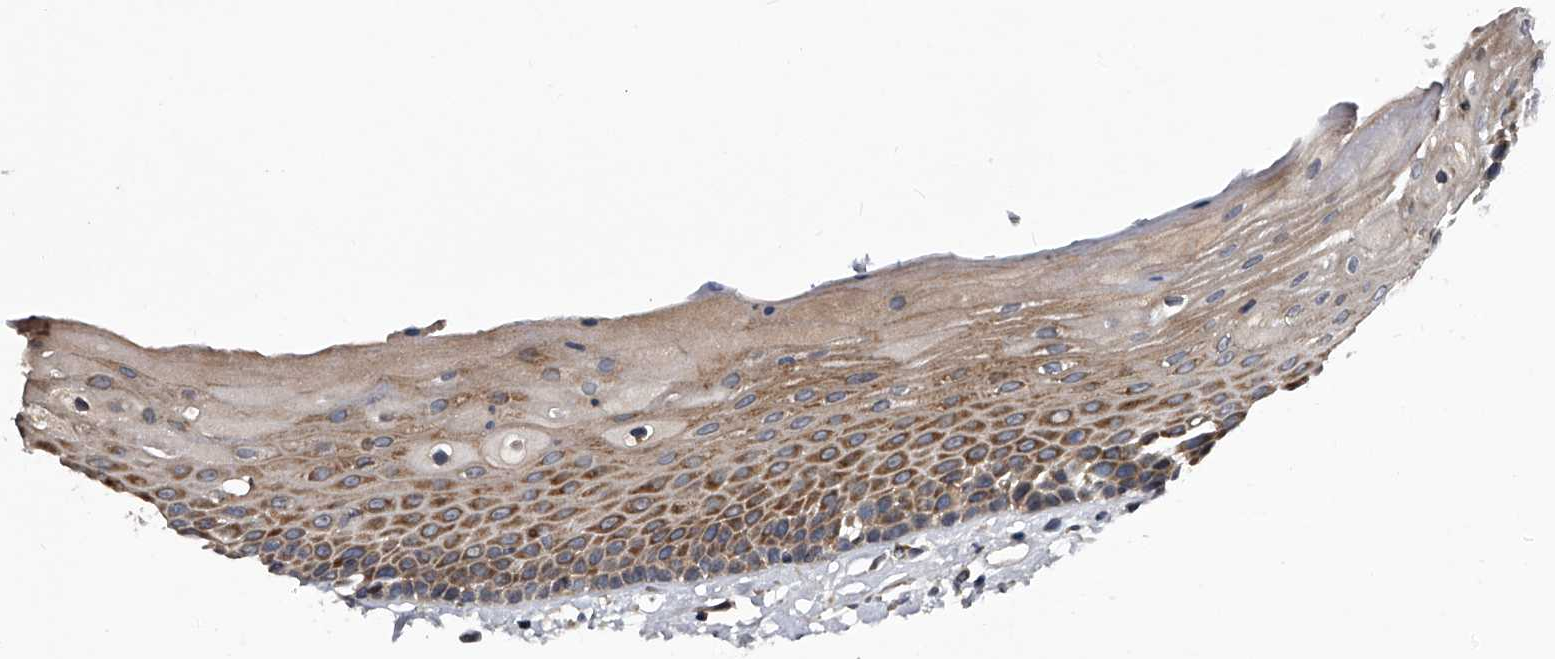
{"staining": {"intensity": "moderate", "quantity": "25%-75%", "location": "cytoplasmic/membranous"}, "tissue": "oral mucosa", "cell_type": "Squamous epithelial cells", "image_type": "normal", "snomed": [{"axis": "morphology", "description": "Normal tissue, NOS"}, {"axis": "topography", "description": "Oral tissue"}], "caption": "Immunohistochemistry (IHC) of unremarkable oral mucosa shows medium levels of moderate cytoplasmic/membranous staining in about 25%-75% of squamous epithelial cells.", "gene": "ZNF30", "patient": {"sex": "female", "age": 76}}